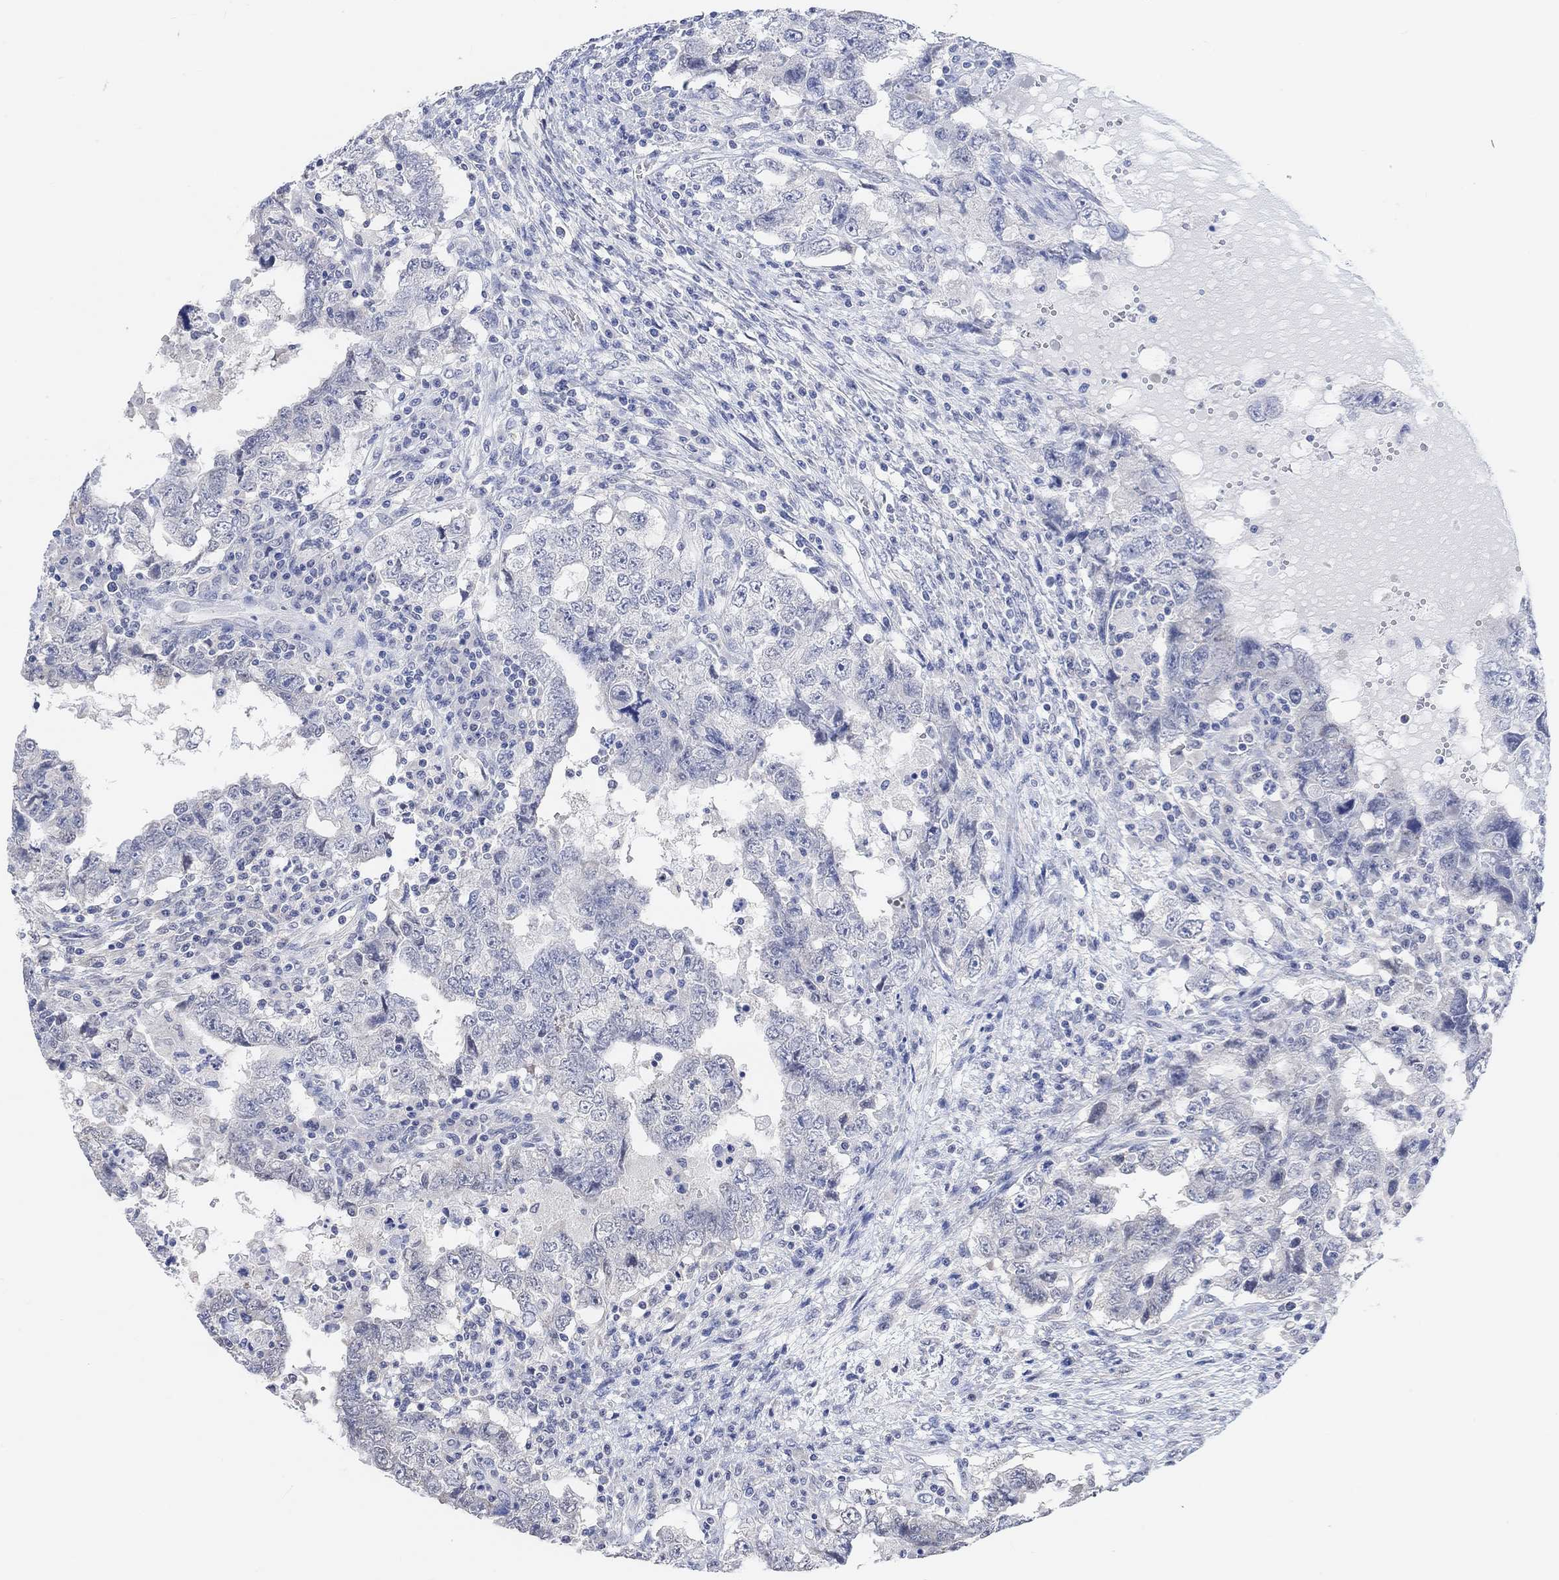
{"staining": {"intensity": "negative", "quantity": "none", "location": "none"}, "tissue": "testis cancer", "cell_type": "Tumor cells", "image_type": "cancer", "snomed": [{"axis": "morphology", "description": "Carcinoma, Embryonal, NOS"}, {"axis": "topography", "description": "Testis"}], "caption": "DAB (3,3'-diaminobenzidine) immunohistochemical staining of embryonal carcinoma (testis) exhibits no significant expression in tumor cells. Brightfield microscopy of immunohistochemistry (IHC) stained with DAB (brown) and hematoxylin (blue), captured at high magnification.", "gene": "MUC1", "patient": {"sex": "male", "age": 26}}